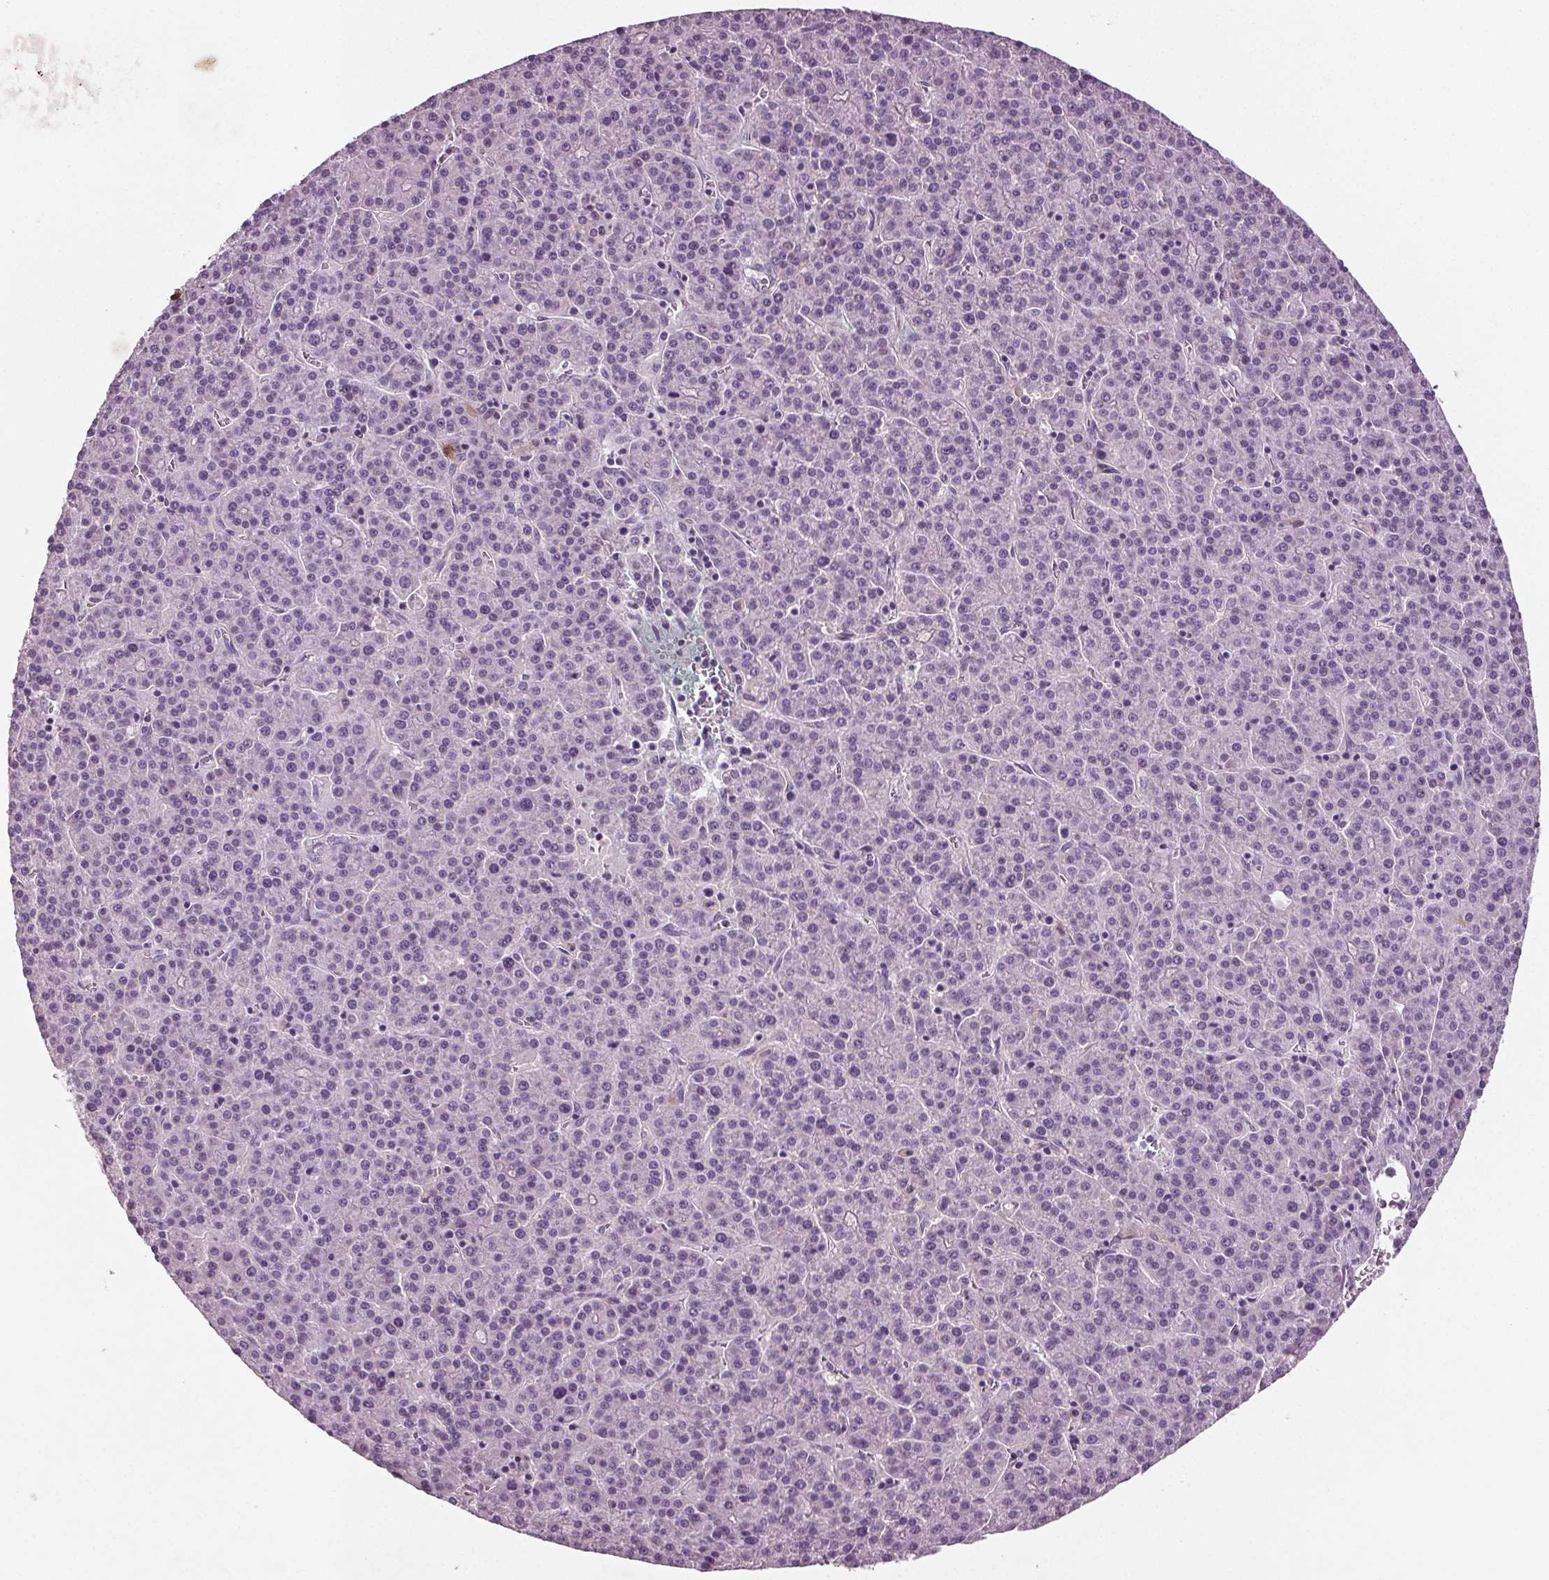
{"staining": {"intensity": "negative", "quantity": "none", "location": "none"}, "tissue": "liver cancer", "cell_type": "Tumor cells", "image_type": "cancer", "snomed": [{"axis": "morphology", "description": "Carcinoma, Hepatocellular, NOS"}, {"axis": "topography", "description": "Liver"}], "caption": "IHC micrograph of neoplastic tissue: liver hepatocellular carcinoma stained with DAB (3,3'-diaminobenzidine) demonstrates no significant protein expression in tumor cells.", "gene": "BHLHE22", "patient": {"sex": "female", "age": 58}}